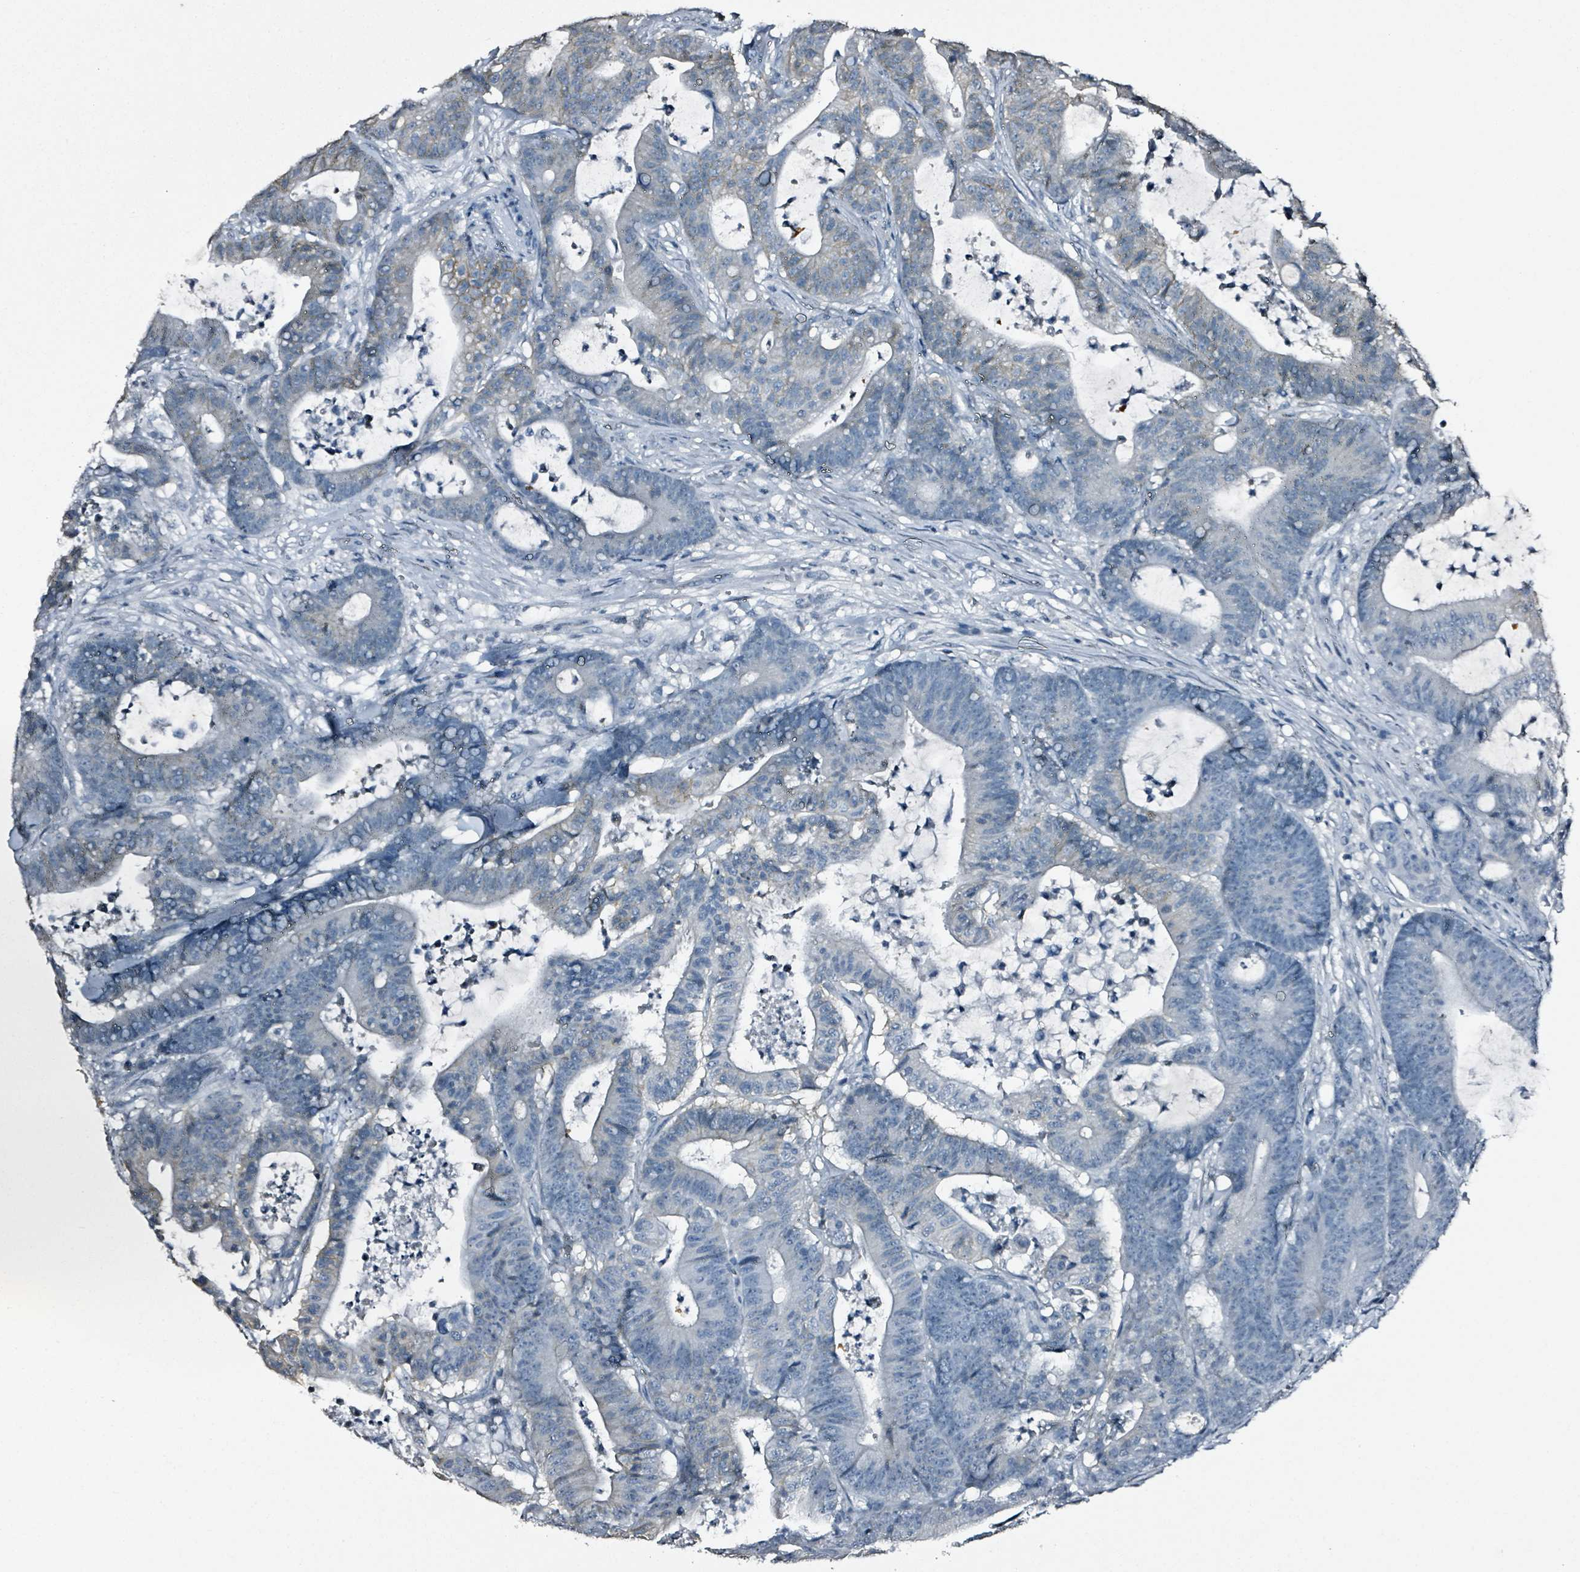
{"staining": {"intensity": "weak", "quantity": "<25%", "location": "cytoplasmic/membranous"}, "tissue": "colorectal cancer", "cell_type": "Tumor cells", "image_type": "cancer", "snomed": [{"axis": "morphology", "description": "Adenocarcinoma, NOS"}, {"axis": "topography", "description": "Colon"}], "caption": "IHC image of colorectal adenocarcinoma stained for a protein (brown), which shows no positivity in tumor cells.", "gene": "CA9", "patient": {"sex": "female", "age": 84}}